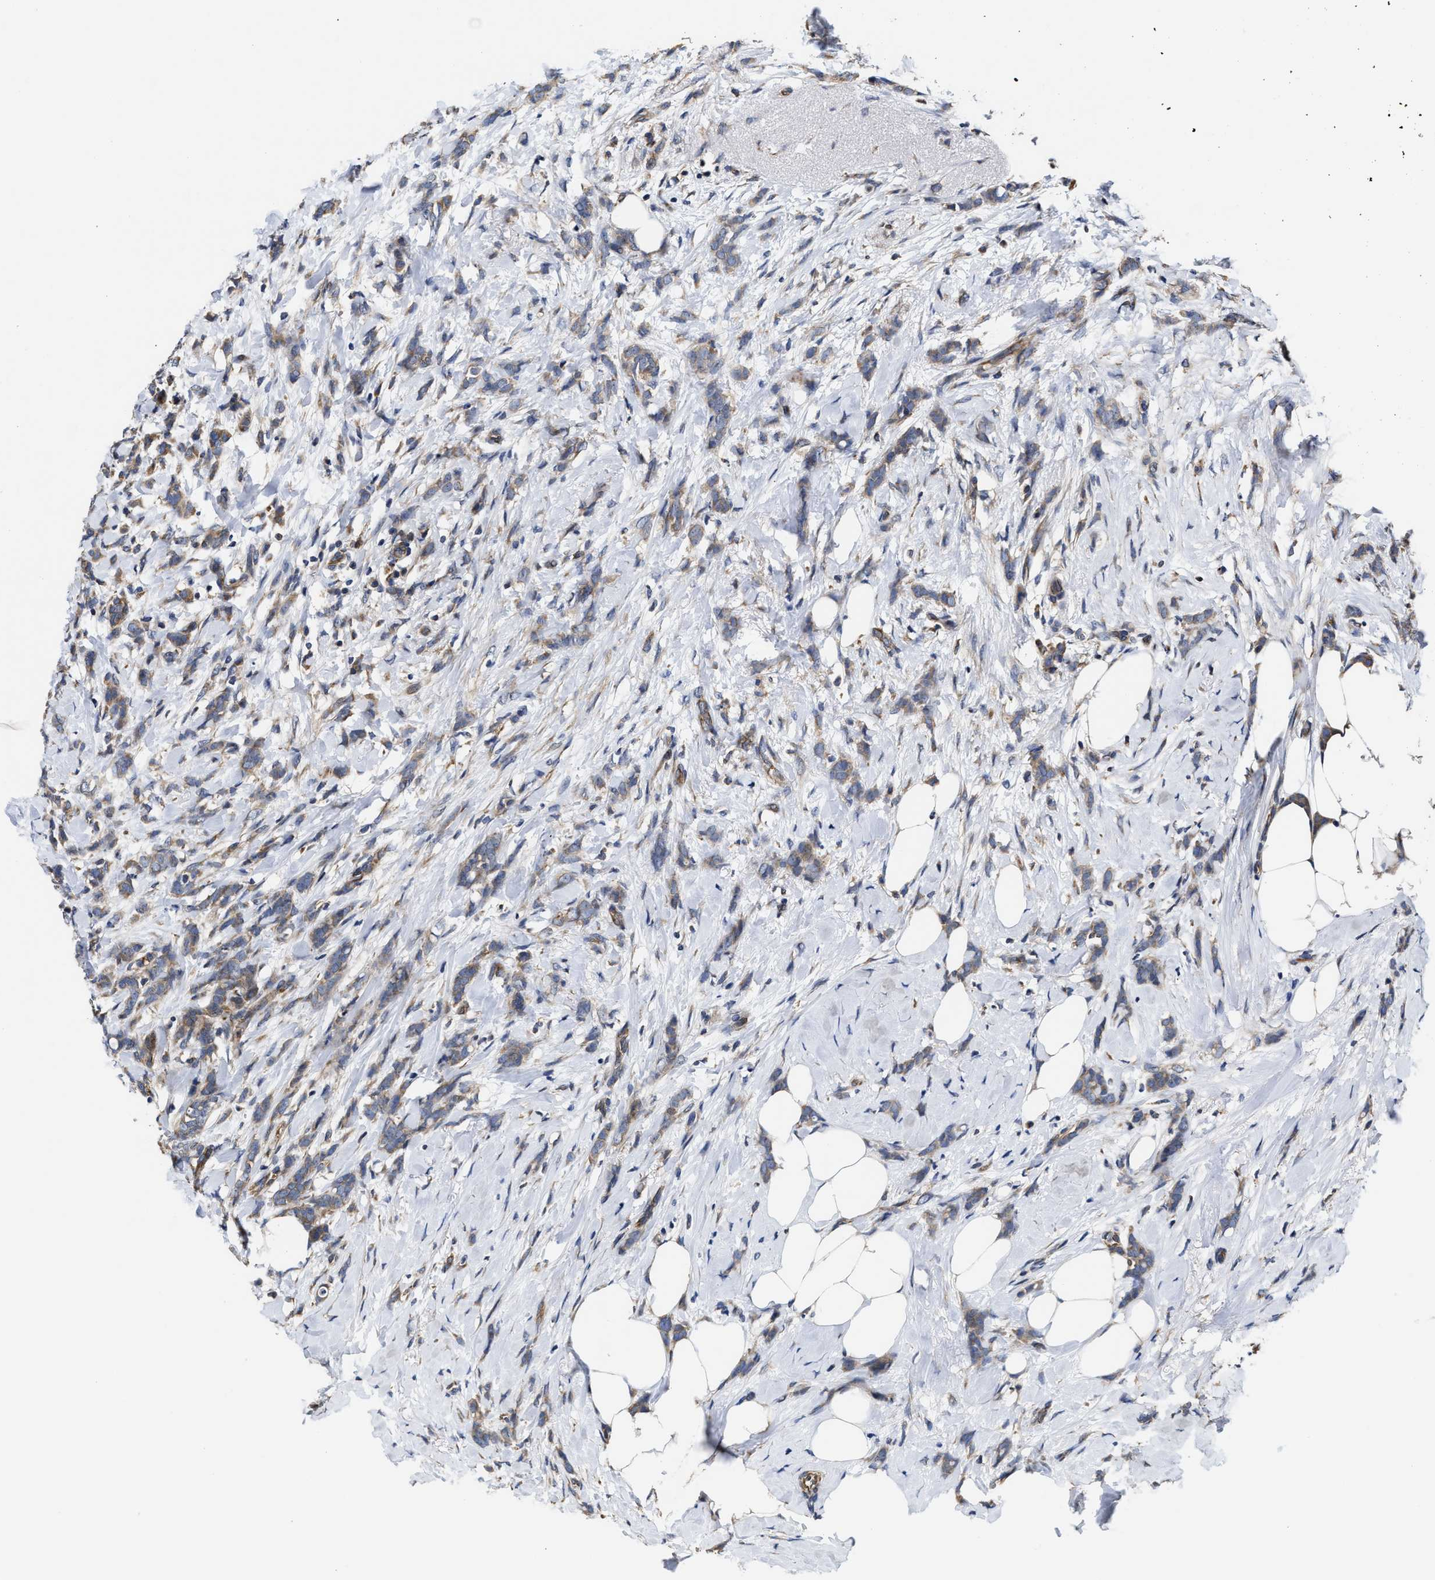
{"staining": {"intensity": "weak", "quantity": ">75%", "location": "cytoplasmic/membranous"}, "tissue": "breast cancer", "cell_type": "Tumor cells", "image_type": "cancer", "snomed": [{"axis": "morphology", "description": "Lobular carcinoma, in situ"}, {"axis": "morphology", "description": "Lobular carcinoma"}, {"axis": "topography", "description": "Breast"}], "caption": "Protein staining by immunohistochemistry reveals weak cytoplasmic/membranous staining in approximately >75% of tumor cells in breast lobular carcinoma in situ.", "gene": "TRAF6", "patient": {"sex": "female", "age": 41}}